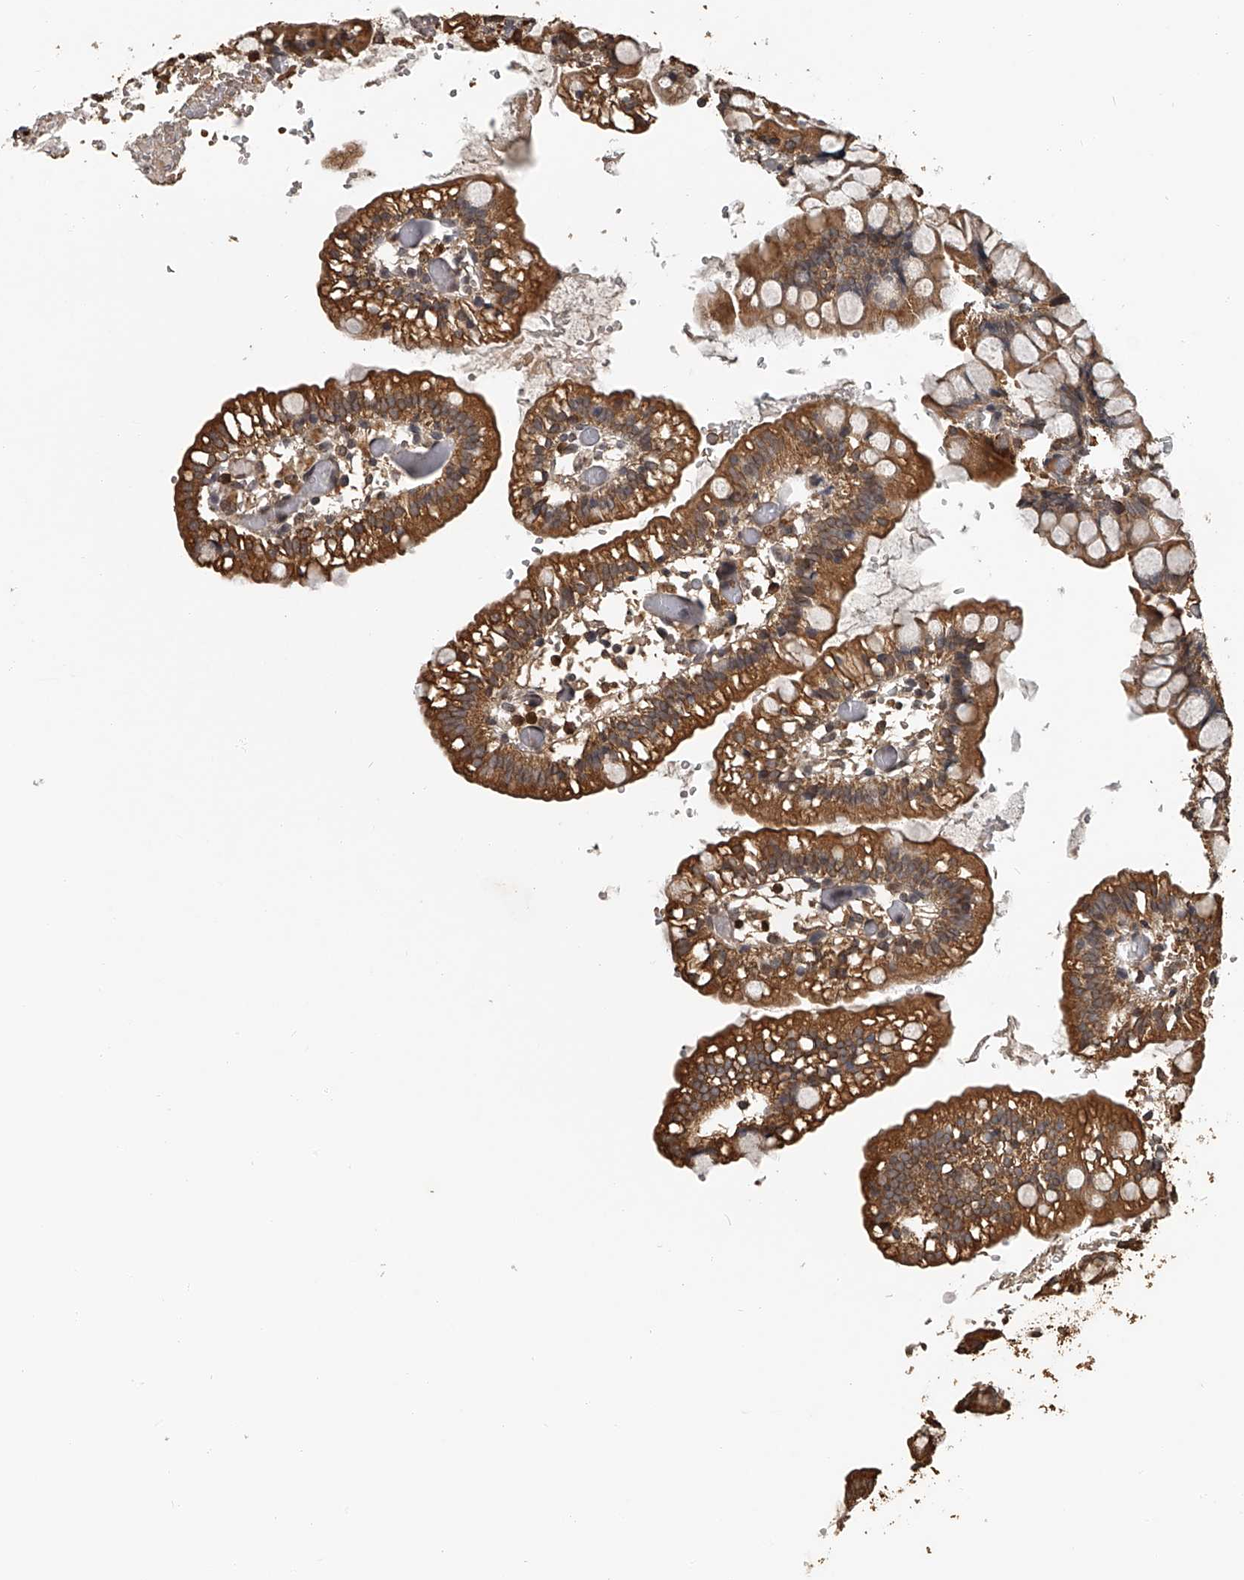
{"staining": {"intensity": "strong", "quantity": ">75%", "location": "cytoplasmic/membranous,nuclear"}, "tissue": "small intestine", "cell_type": "Glandular cells", "image_type": "normal", "snomed": [{"axis": "morphology", "description": "Normal tissue, NOS"}, {"axis": "morphology", "description": "Developmental malformation"}, {"axis": "topography", "description": "Small intestine"}], "caption": "A brown stain highlights strong cytoplasmic/membranous,nuclear positivity of a protein in glandular cells of unremarkable small intestine.", "gene": "PLEKHG1", "patient": {"sex": "male"}}